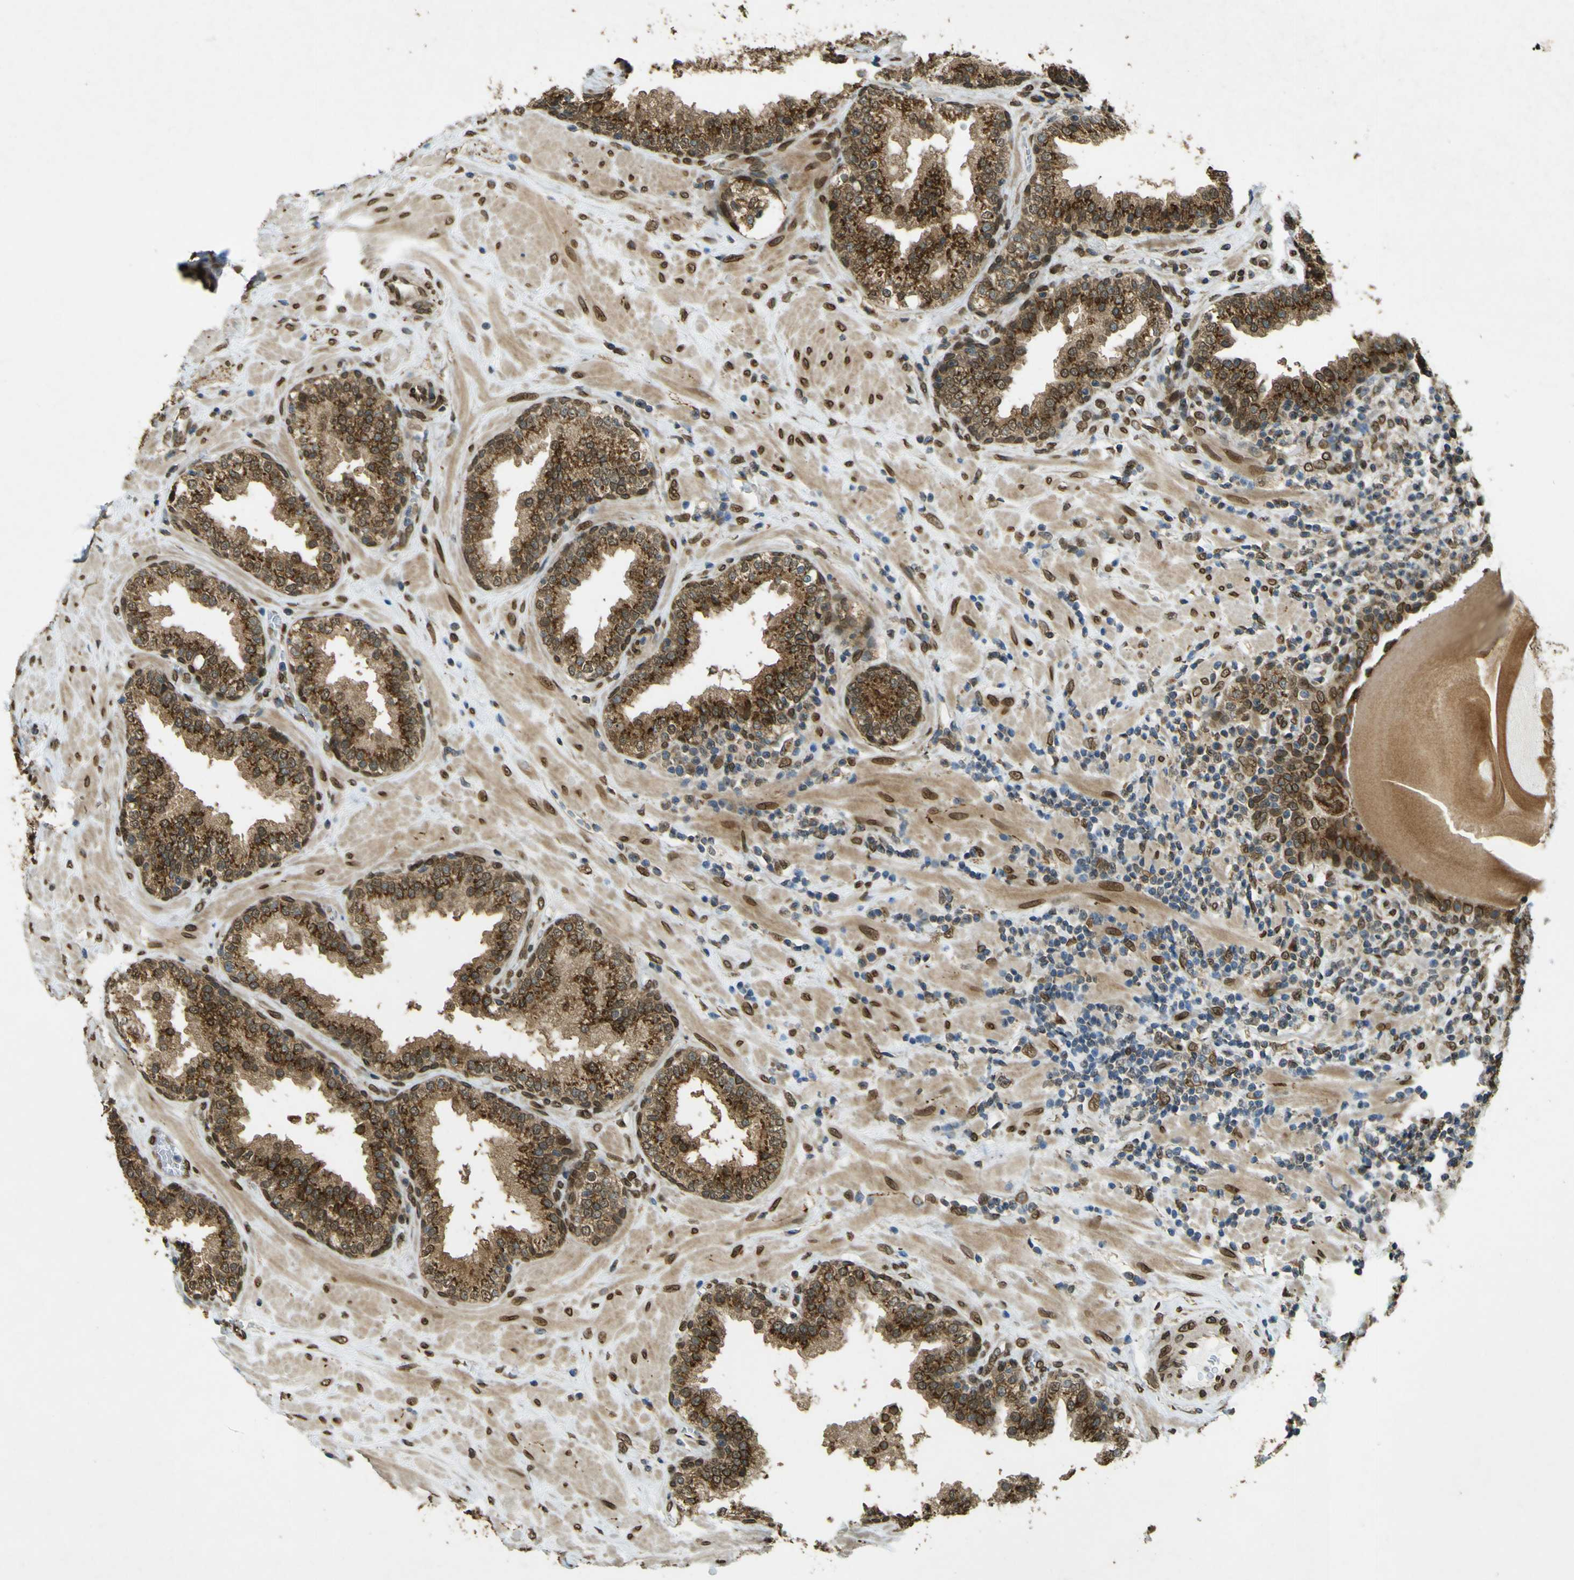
{"staining": {"intensity": "strong", "quantity": ">75%", "location": "cytoplasmic/membranous,nuclear"}, "tissue": "prostate", "cell_type": "Glandular cells", "image_type": "normal", "snomed": [{"axis": "morphology", "description": "Normal tissue, NOS"}, {"axis": "topography", "description": "Prostate"}], "caption": "Benign prostate was stained to show a protein in brown. There is high levels of strong cytoplasmic/membranous,nuclear staining in approximately >75% of glandular cells.", "gene": "GALNT1", "patient": {"sex": "male", "age": 51}}